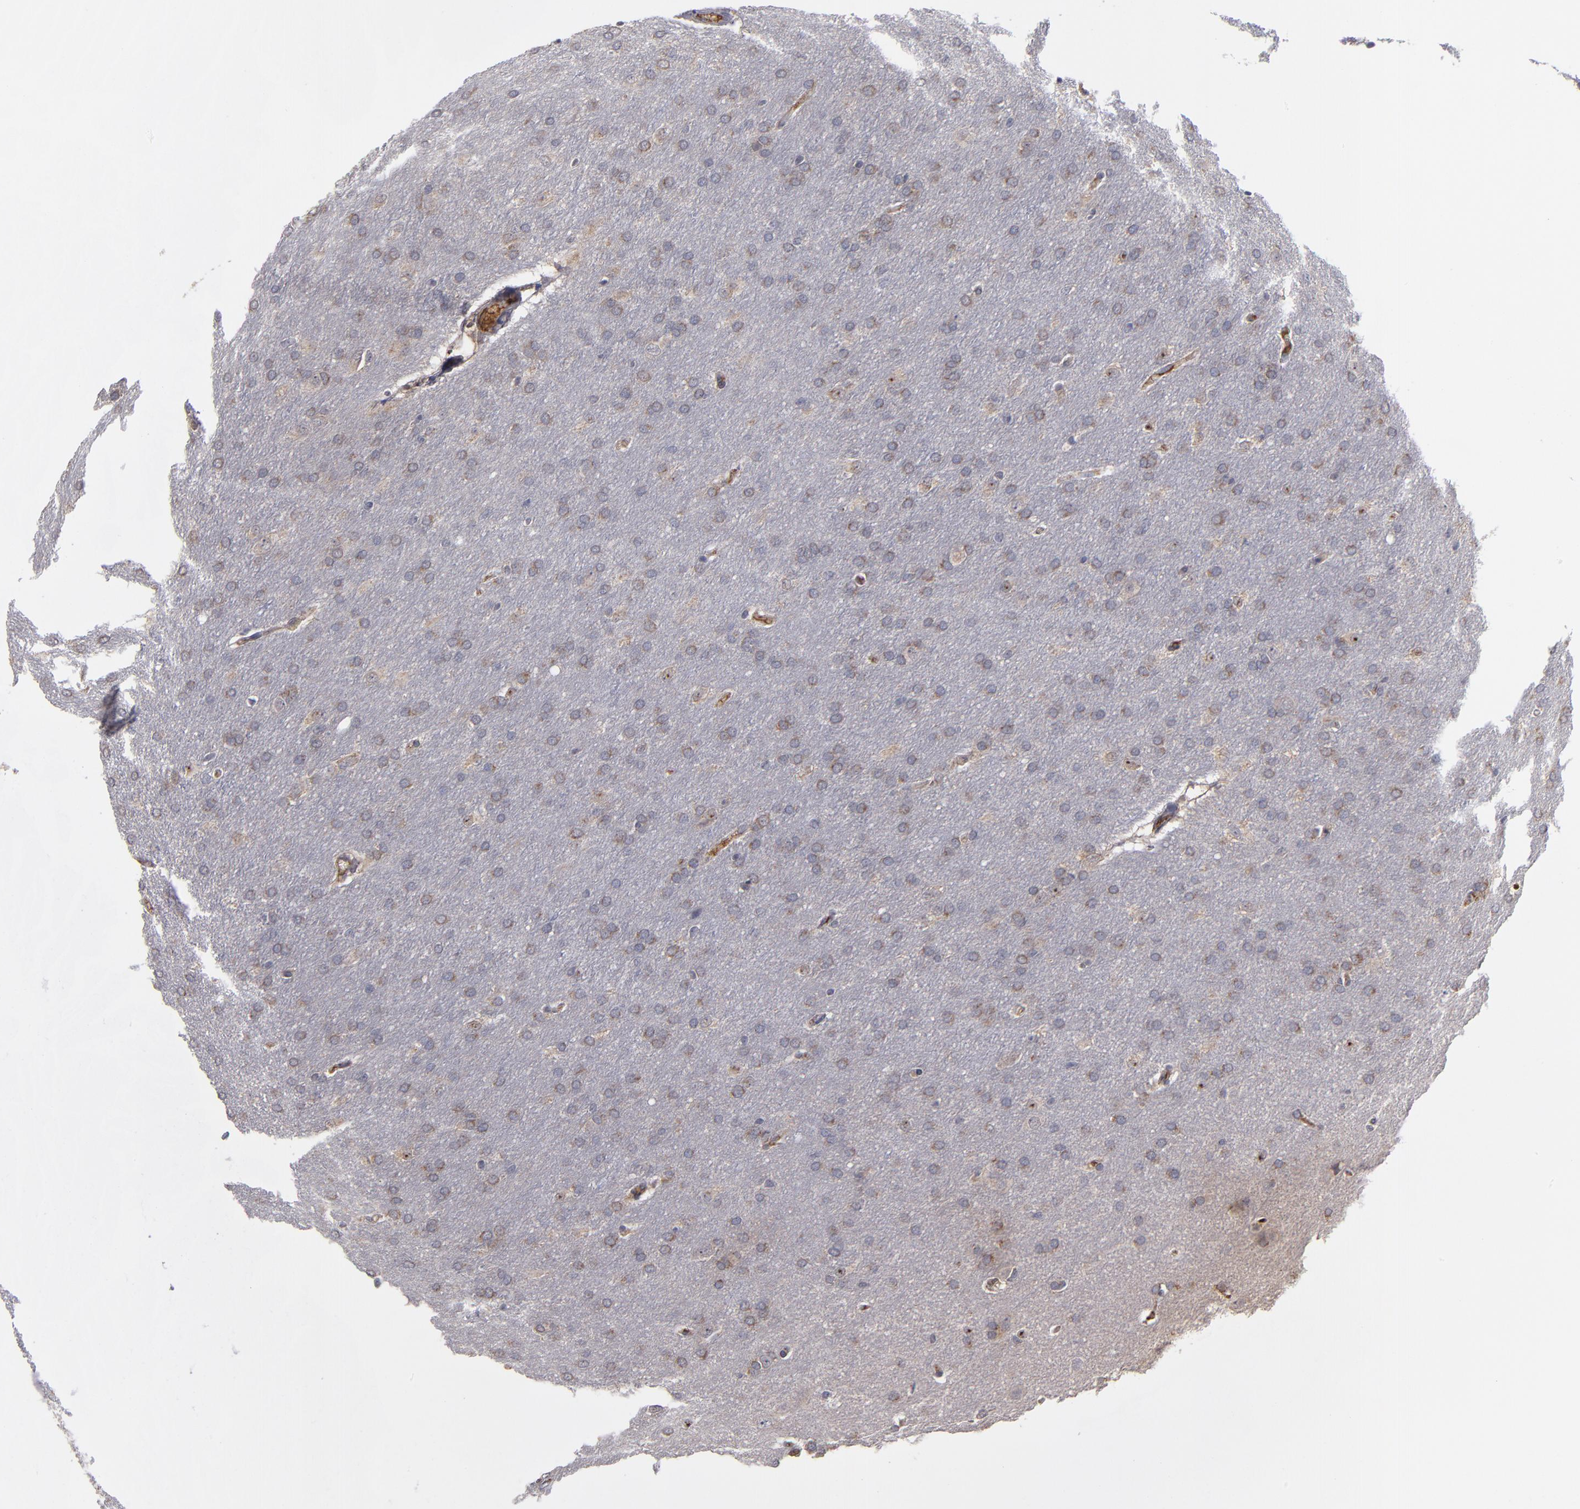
{"staining": {"intensity": "weak", "quantity": "<25%", "location": "cytoplasmic/membranous"}, "tissue": "glioma", "cell_type": "Tumor cells", "image_type": "cancer", "snomed": [{"axis": "morphology", "description": "Glioma, malignant, Low grade"}, {"axis": "topography", "description": "Brain"}], "caption": "There is no significant positivity in tumor cells of glioma.", "gene": "EXD2", "patient": {"sex": "female", "age": 32}}